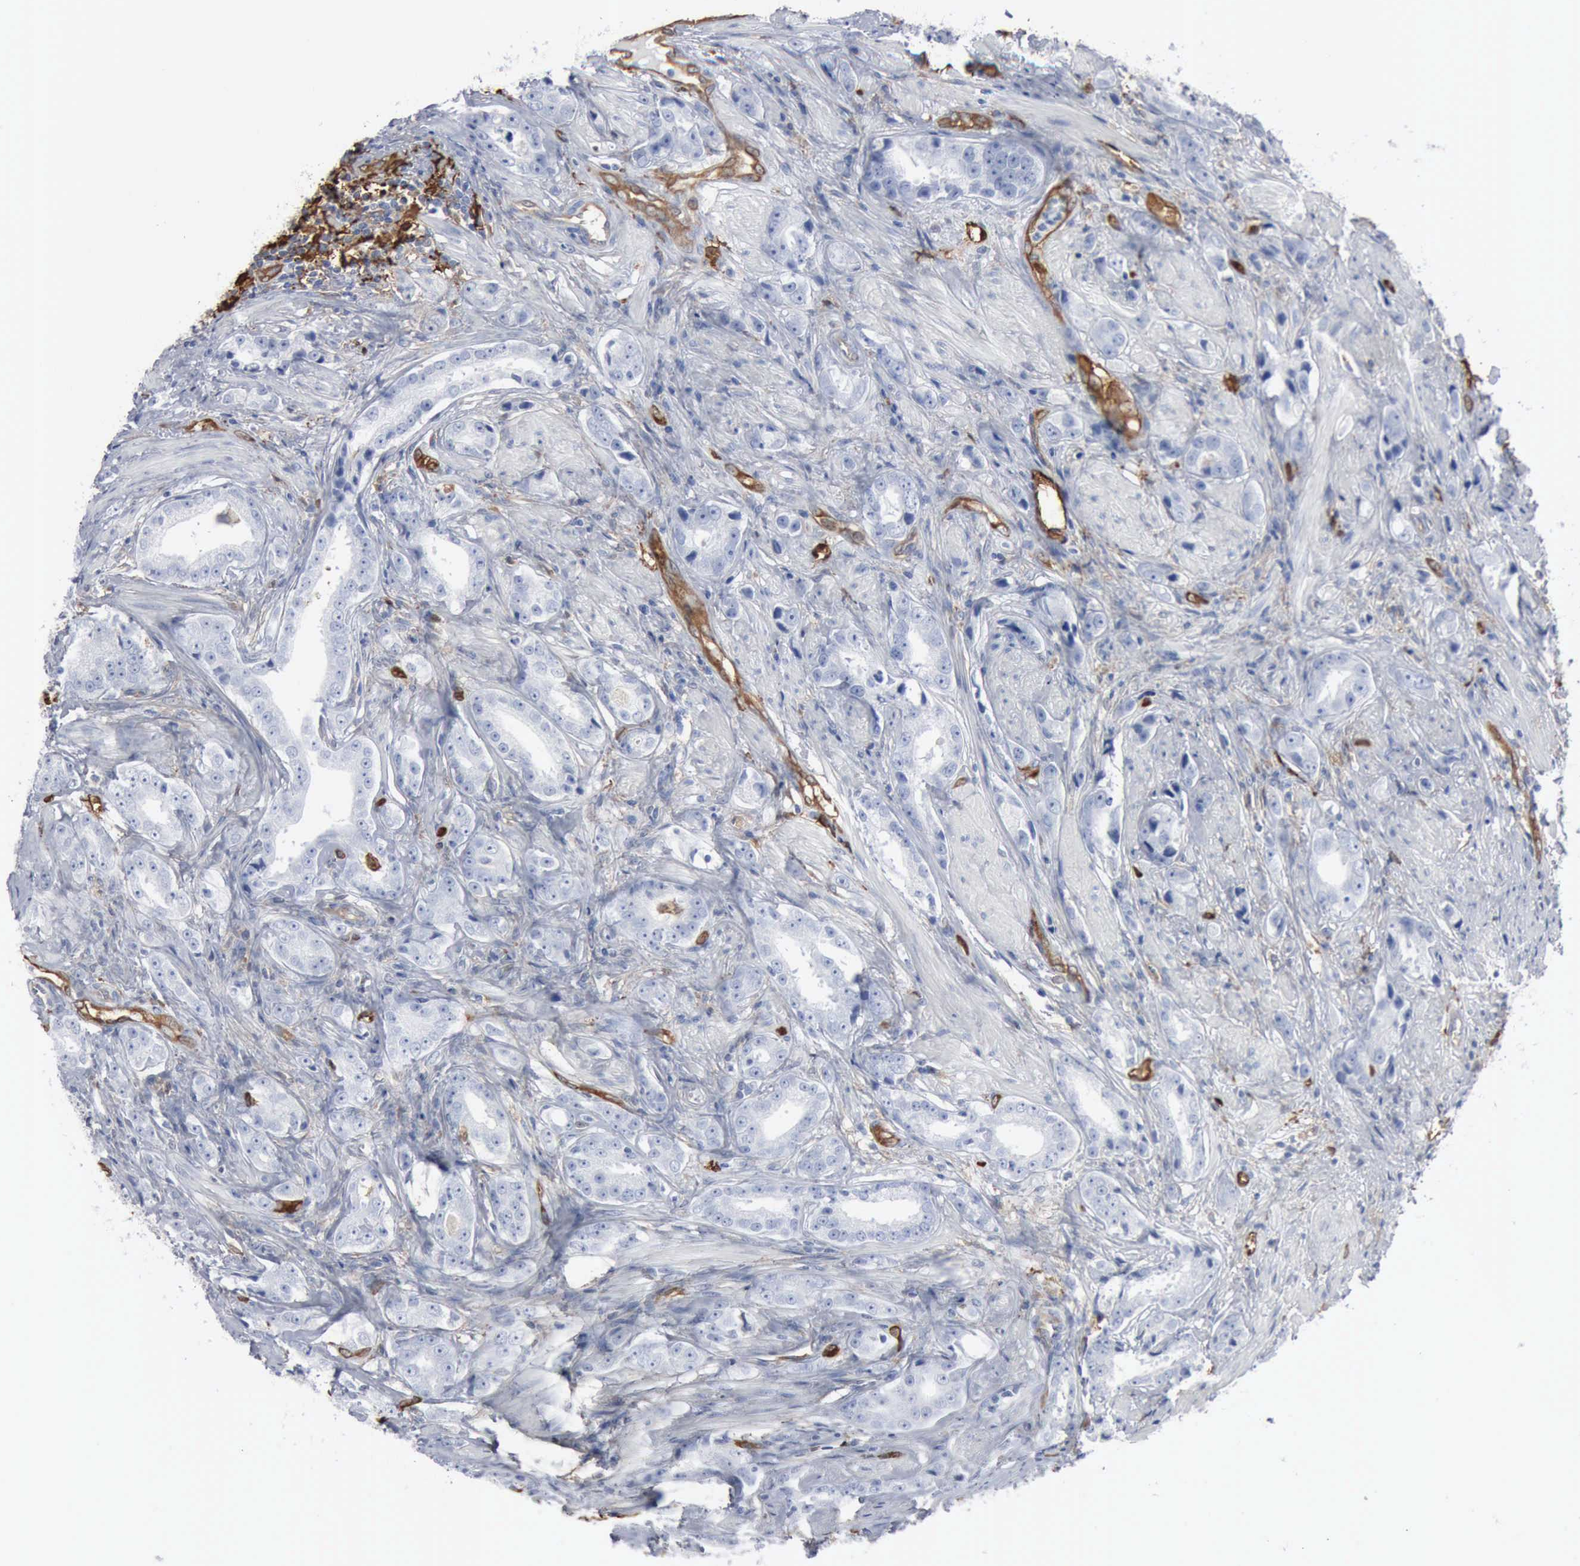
{"staining": {"intensity": "negative", "quantity": "none", "location": "none"}, "tissue": "prostate cancer", "cell_type": "Tumor cells", "image_type": "cancer", "snomed": [{"axis": "morphology", "description": "Adenocarcinoma, Medium grade"}, {"axis": "topography", "description": "Prostate"}], "caption": "Photomicrograph shows no significant protein expression in tumor cells of adenocarcinoma (medium-grade) (prostate).", "gene": "FSCN1", "patient": {"sex": "male", "age": 53}}